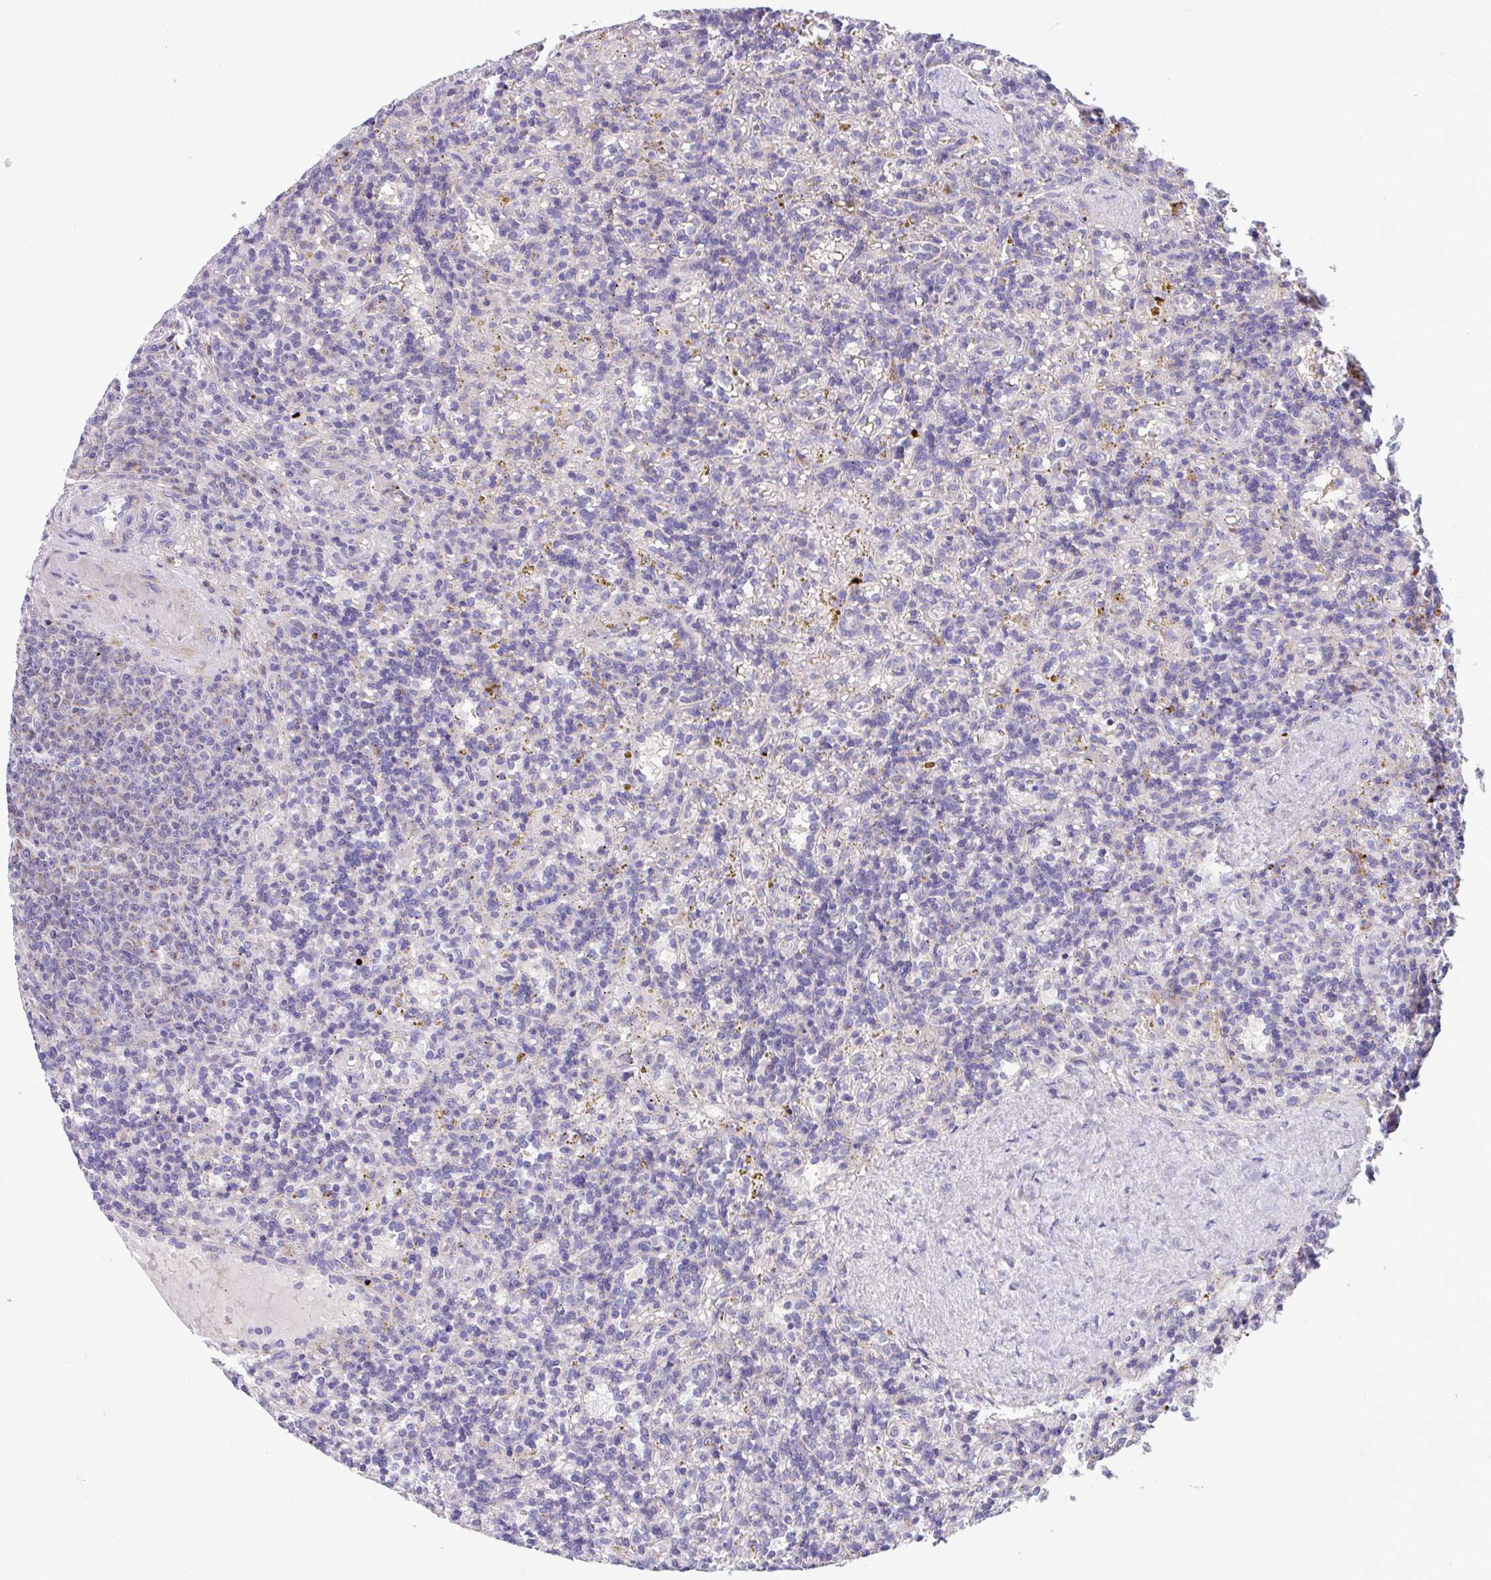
{"staining": {"intensity": "negative", "quantity": "none", "location": "none"}, "tissue": "lymphoma", "cell_type": "Tumor cells", "image_type": "cancer", "snomed": [{"axis": "morphology", "description": "Malignant lymphoma, non-Hodgkin's type, Low grade"}, {"axis": "topography", "description": "Spleen"}], "caption": "High magnification brightfield microscopy of low-grade malignant lymphoma, non-Hodgkin's type stained with DAB (brown) and counterstained with hematoxylin (blue): tumor cells show no significant staining. The staining is performed using DAB (3,3'-diaminobenzidine) brown chromogen with nuclei counter-stained in using hematoxylin.", "gene": "MRPS16", "patient": {"sex": "male", "age": 67}}